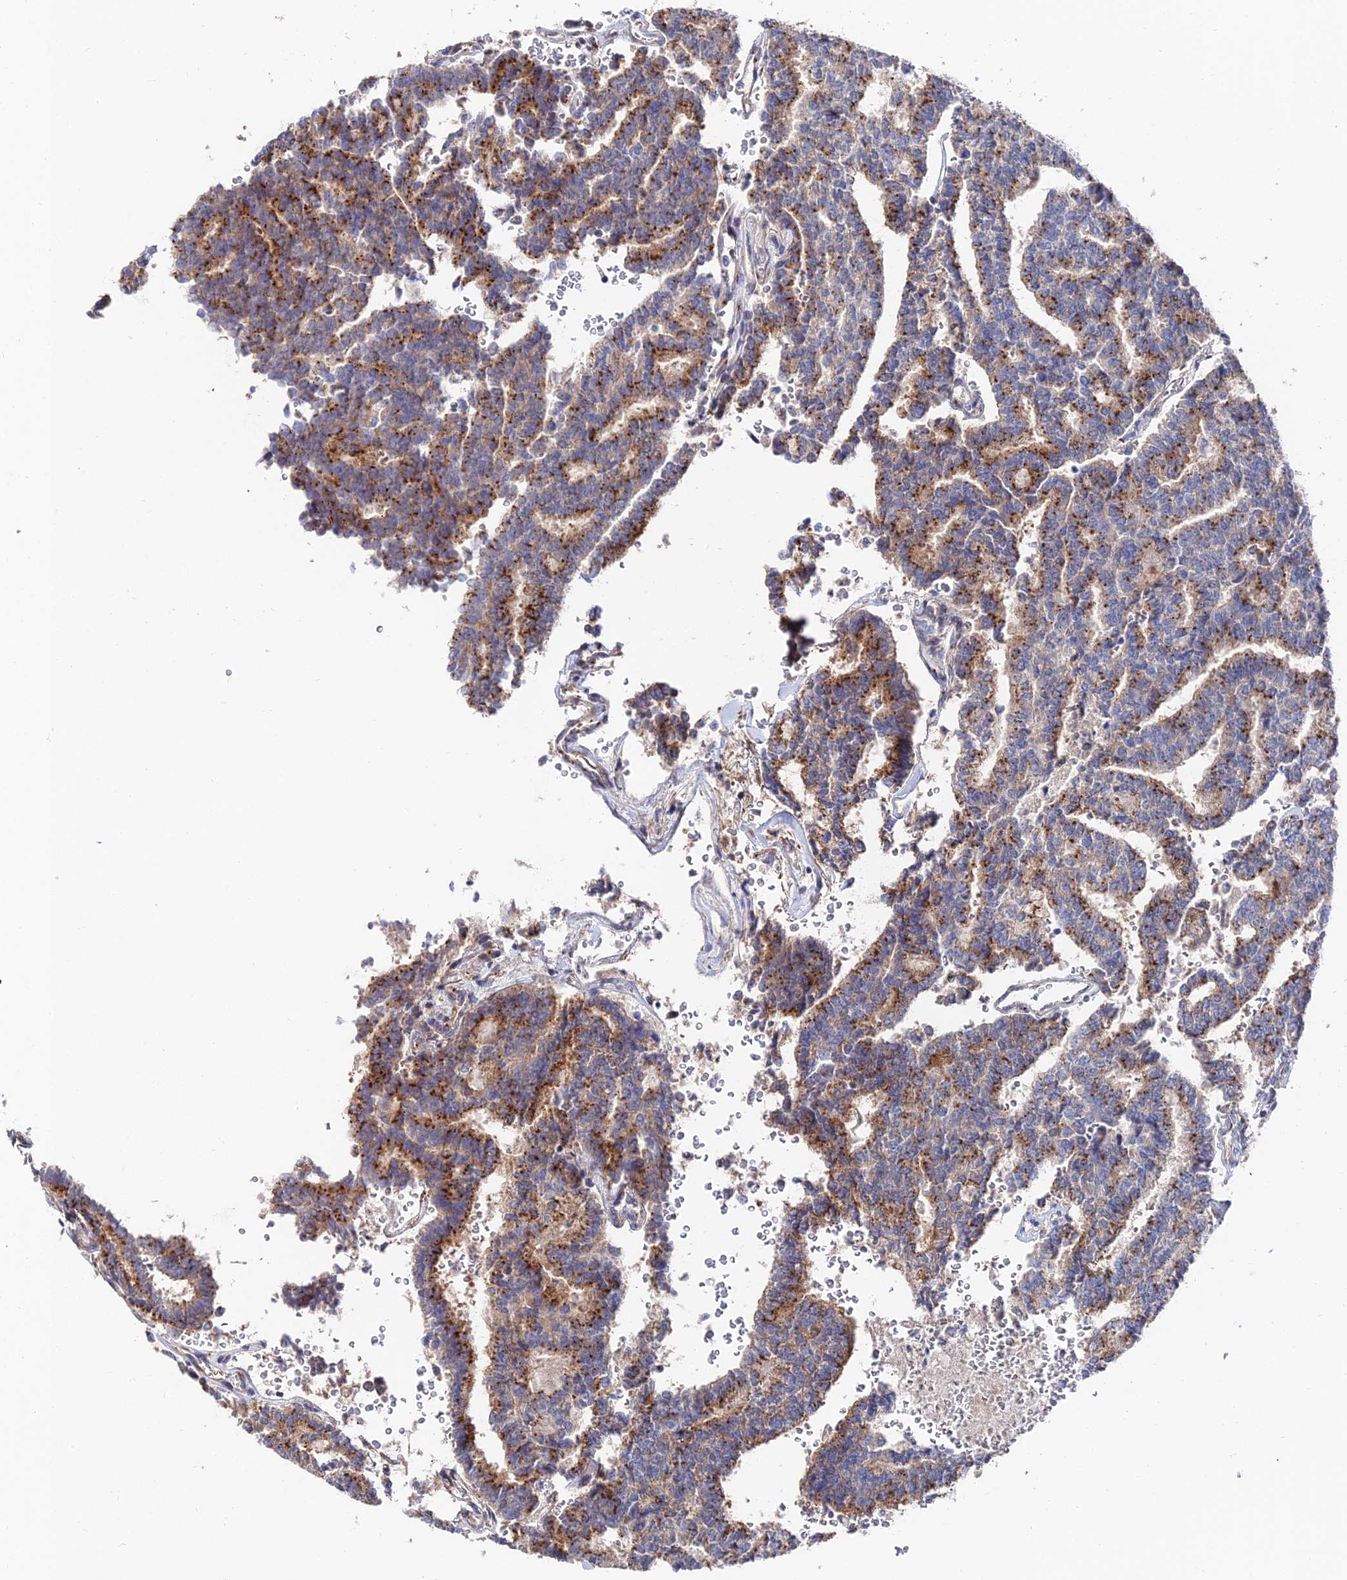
{"staining": {"intensity": "moderate", "quantity": ">75%", "location": "cytoplasmic/membranous"}, "tissue": "thyroid cancer", "cell_type": "Tumor cells", "image_type": "cancer", "snomed": [{"axis": "morphology", "description": "Papillary adenocarcinoma, NOS"}, {"axis": "topography", "description": "Thyroid gland"}], "caption": "Immunohistochemistry (DAB (3,3'-diaminobenzidine)) staining of human thyroid papillary adenocarcinoma shows moderate cytoplasmic/membranous protein positivity in about >75% of tumor cells. (DAB (3,3'-diaminobenzidine) IHC, brown staining for protein, blue staining for nuclei).", "gene": "BORCS8", "patient": {"sex": "female", "age": 35}}